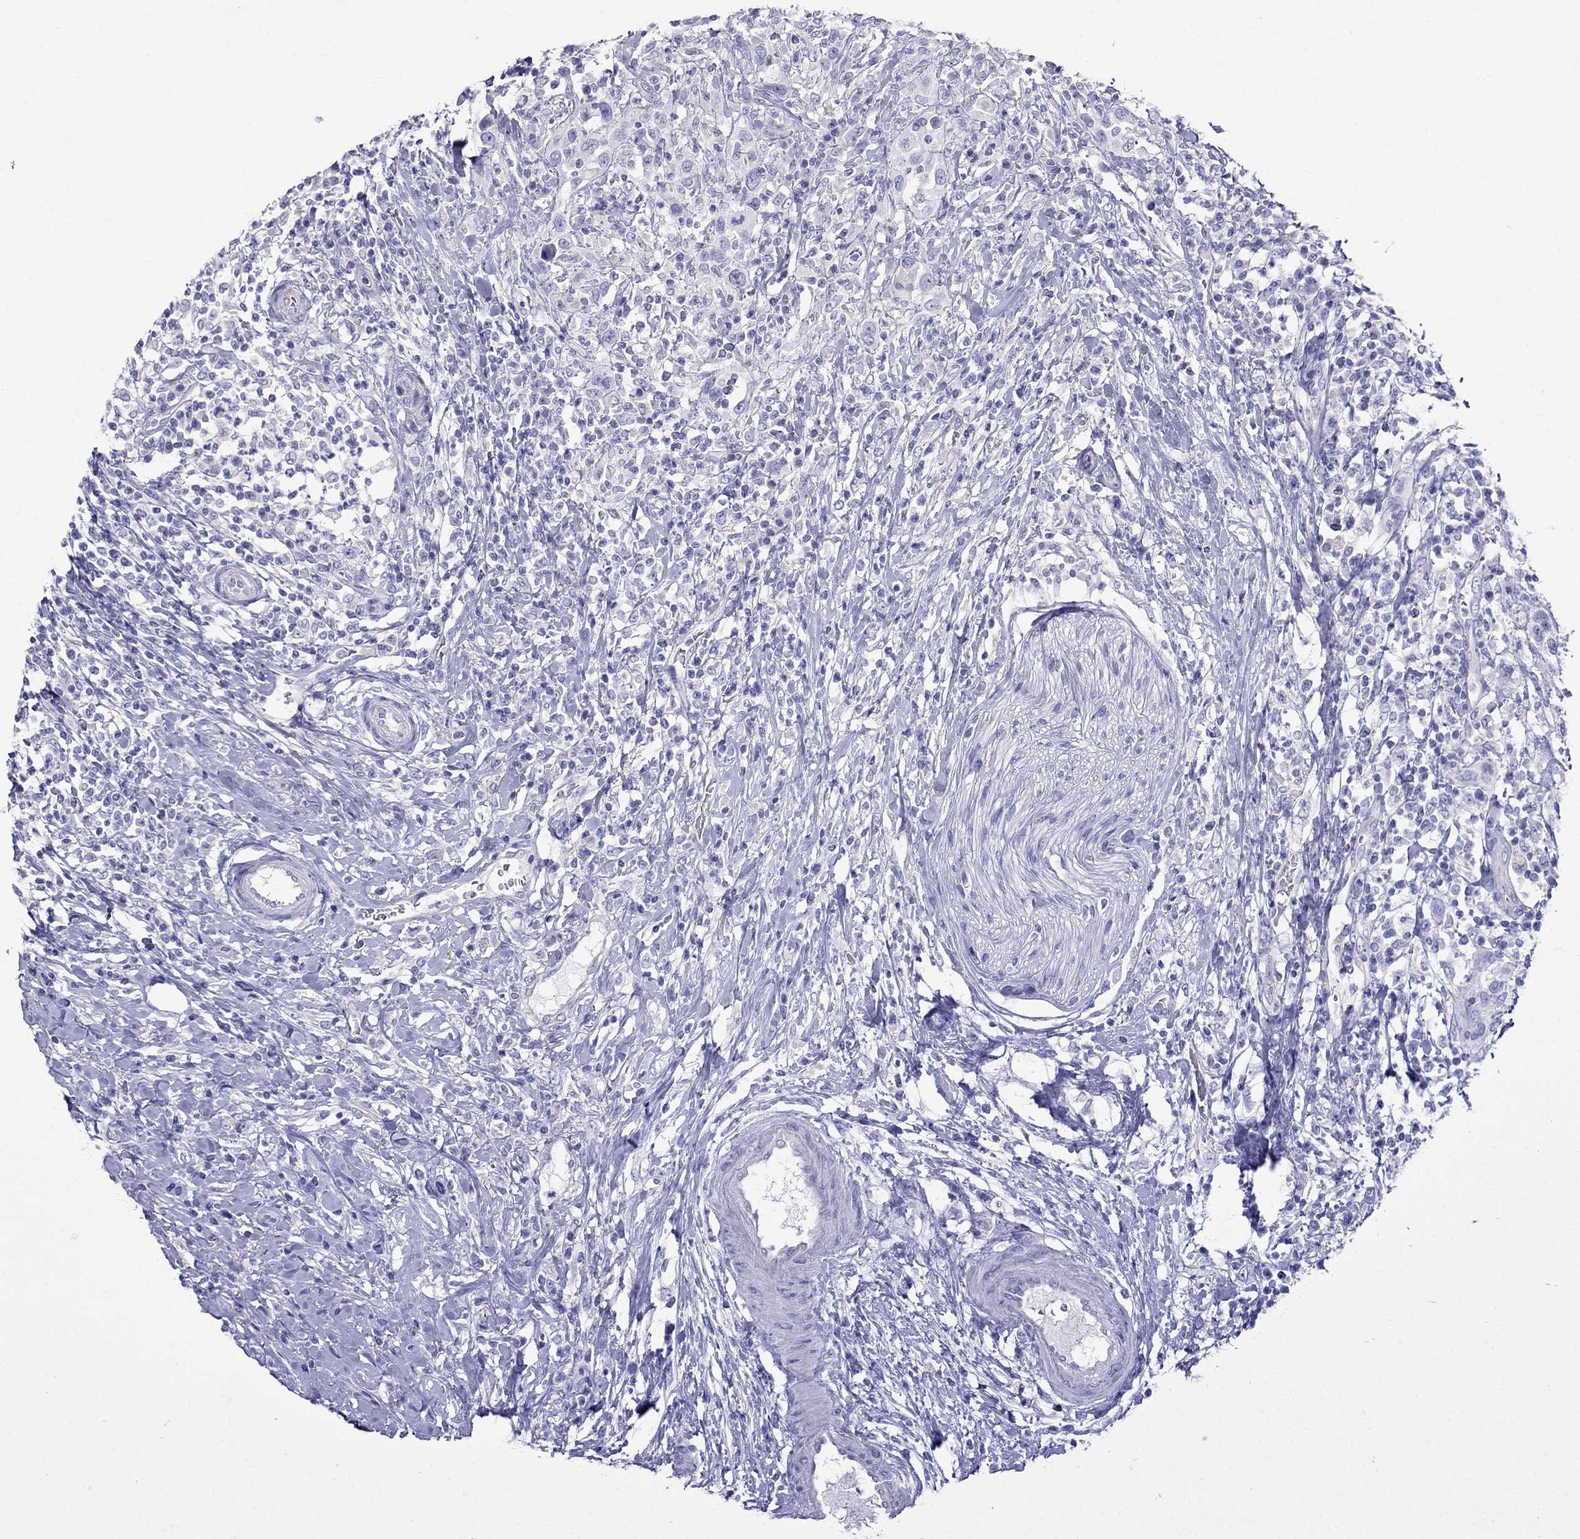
{"staining": {"intensity": "negative", "quantity": "none", "location": "none"}, "tissue": "urothelial cancer", "cell_type": "Tumor cells", "image_type": "cancer", "snomed": [{"axis": "morphology", "description": "Urothelial carcinoma, NOS"}, {"axis": "morphology", "description": "Urothelial carcinoma, High grade"}, {"axis": "topography", "description": "Urinary bladder"}], "caption": "DAB immunohistochemical staining of human transitional cell carcinoma displays no significant expression in tumor cells.", "gene": "TDRD1", "patient": {"sex": "female", "age": 64}}